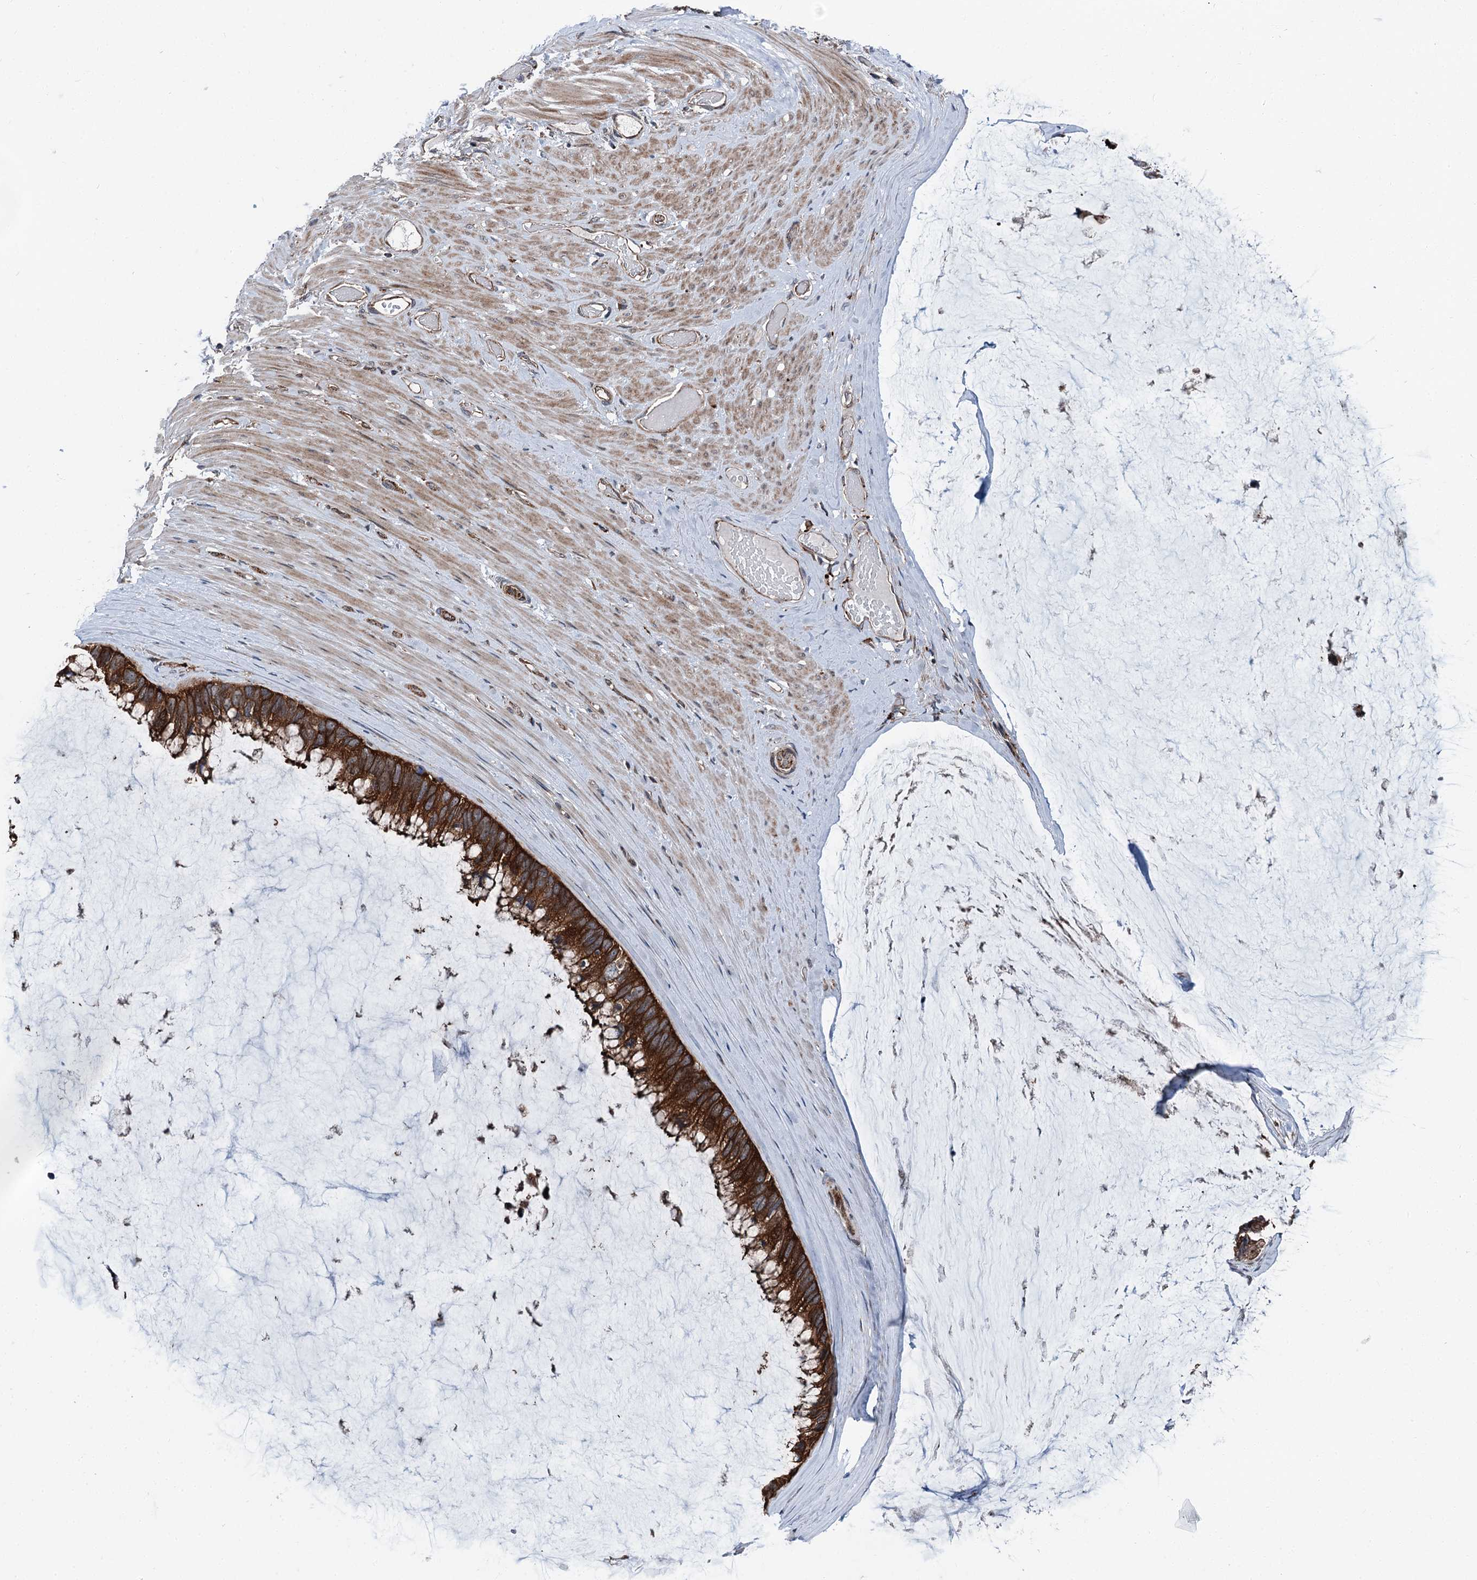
{"staining": {"intensity": "strong", "quantity": ">75%", "location": "cytoplasmic/membranous"}, "tissue": "ovarian cancer", "cell_type": "Tumor cells", "image_type": "cancer", "snomed": [{"axis": "morphology", "description": "Cystadenocarcinoma, mucinous, NOS"}, {"axis": "topography", "description": "Ovary"}], "caption": "Immunohistochemistry micrograph of neoplastic tissue: ovarian mucinous cystadenocarcinoma stained using immunohistochemistry (IHC) shows high levels of strong protein expression localized specifically in the cytoplasmic/membranous of tumor cells, appearing as a cytoplasmic/membranous brown color.", "gene": "POLR1D", "patient": {"sex": "female", "age": 39}}